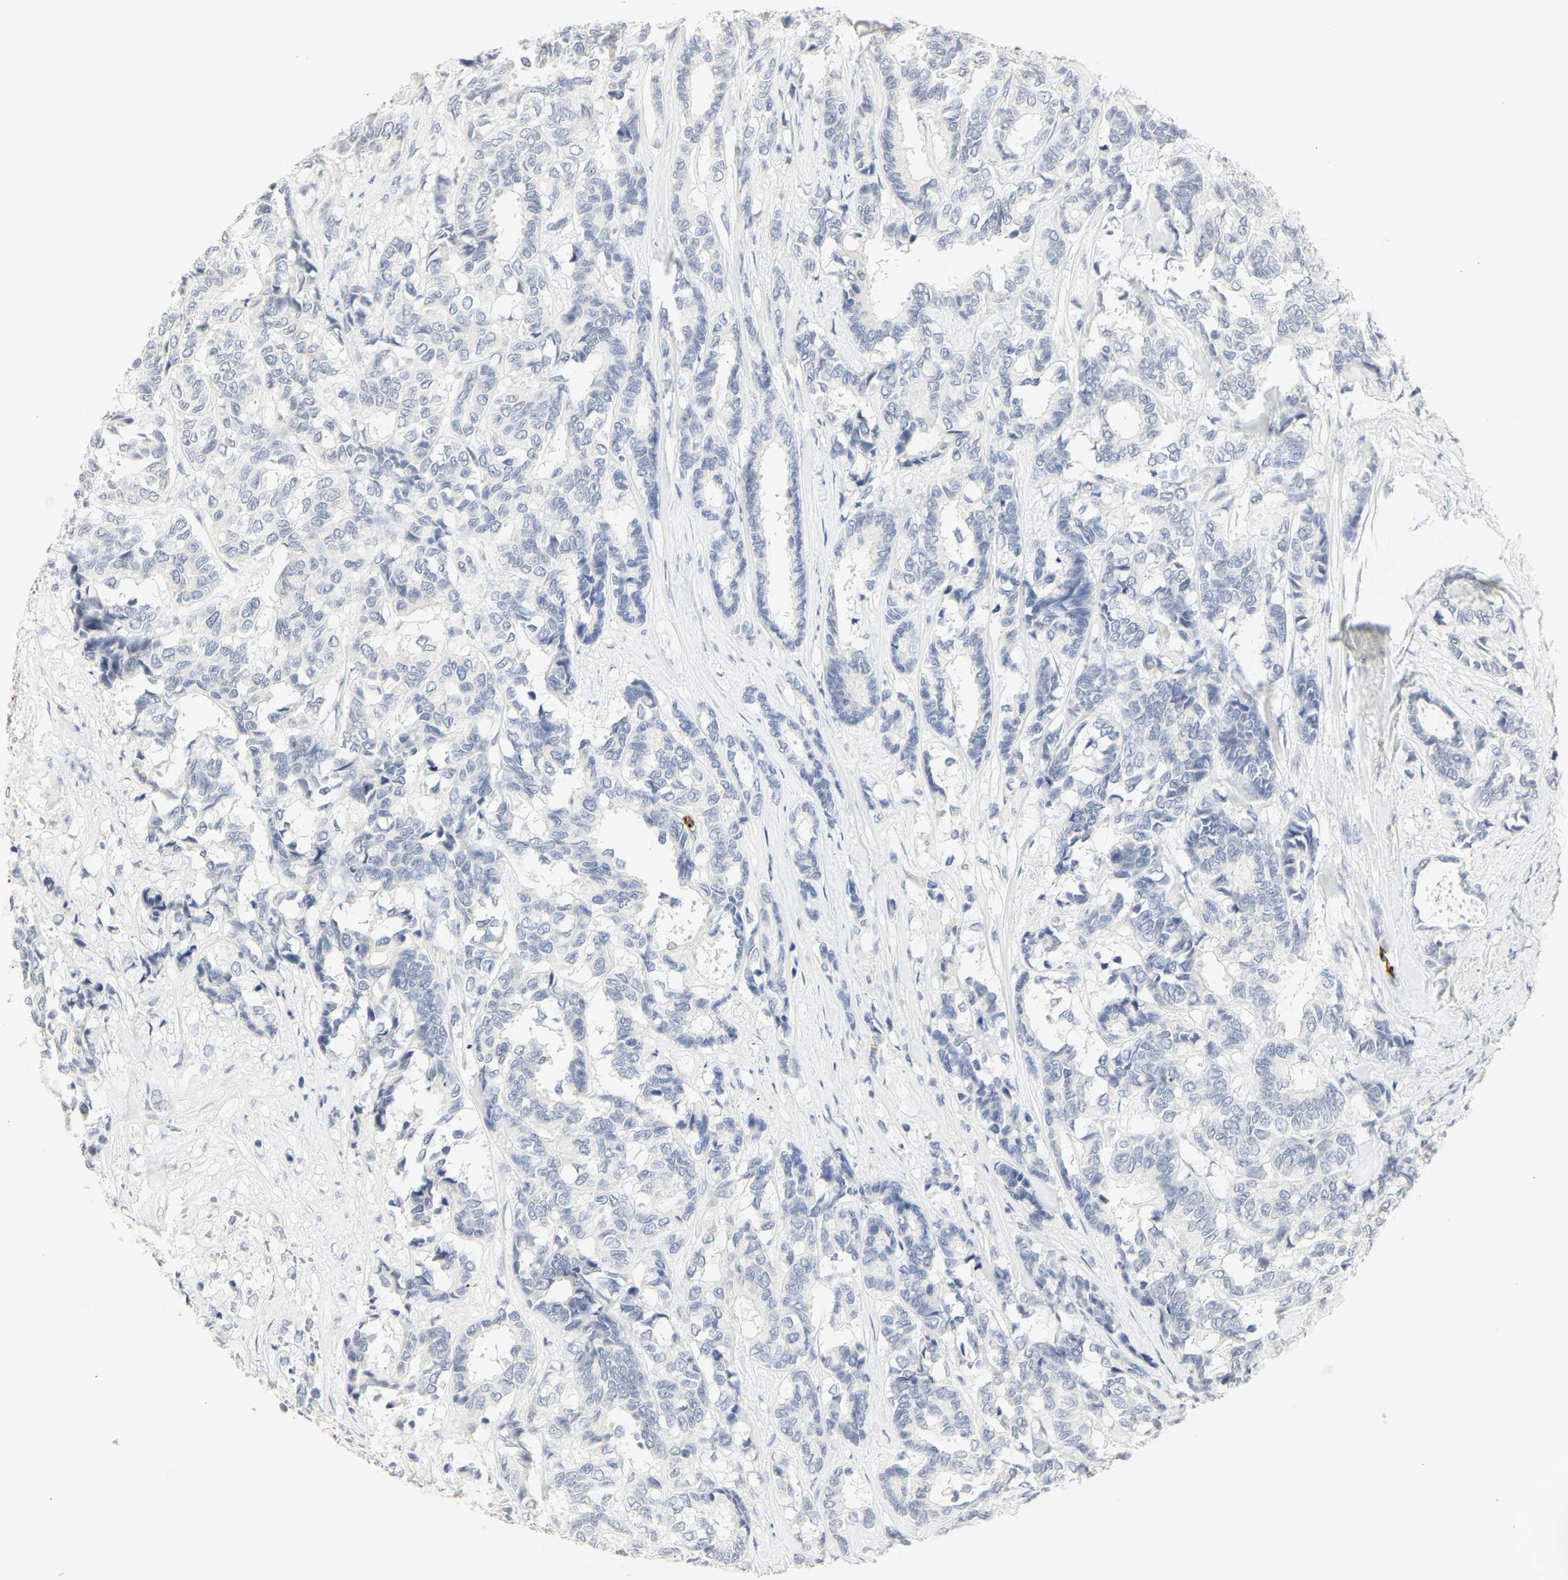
{"staining": {"intensity": "negative", "quantity": "none", "location": "none"}, "tissue": "breast cancer", "cell_type": "Tumor cells", "image_type": "cancer", "snomed": [{"axis": "morphology", "description": "Duct carcinoma"}, {"axis": "topography", "description": "Breast"}], "caption": "Immunohistochemistry (IHC) of breast intraductal carcinoma displays no staining in tumor cells. Nuclei are stained in blue.", "gene": "MPO", "patient": {"sex": "female", "age": 87}}